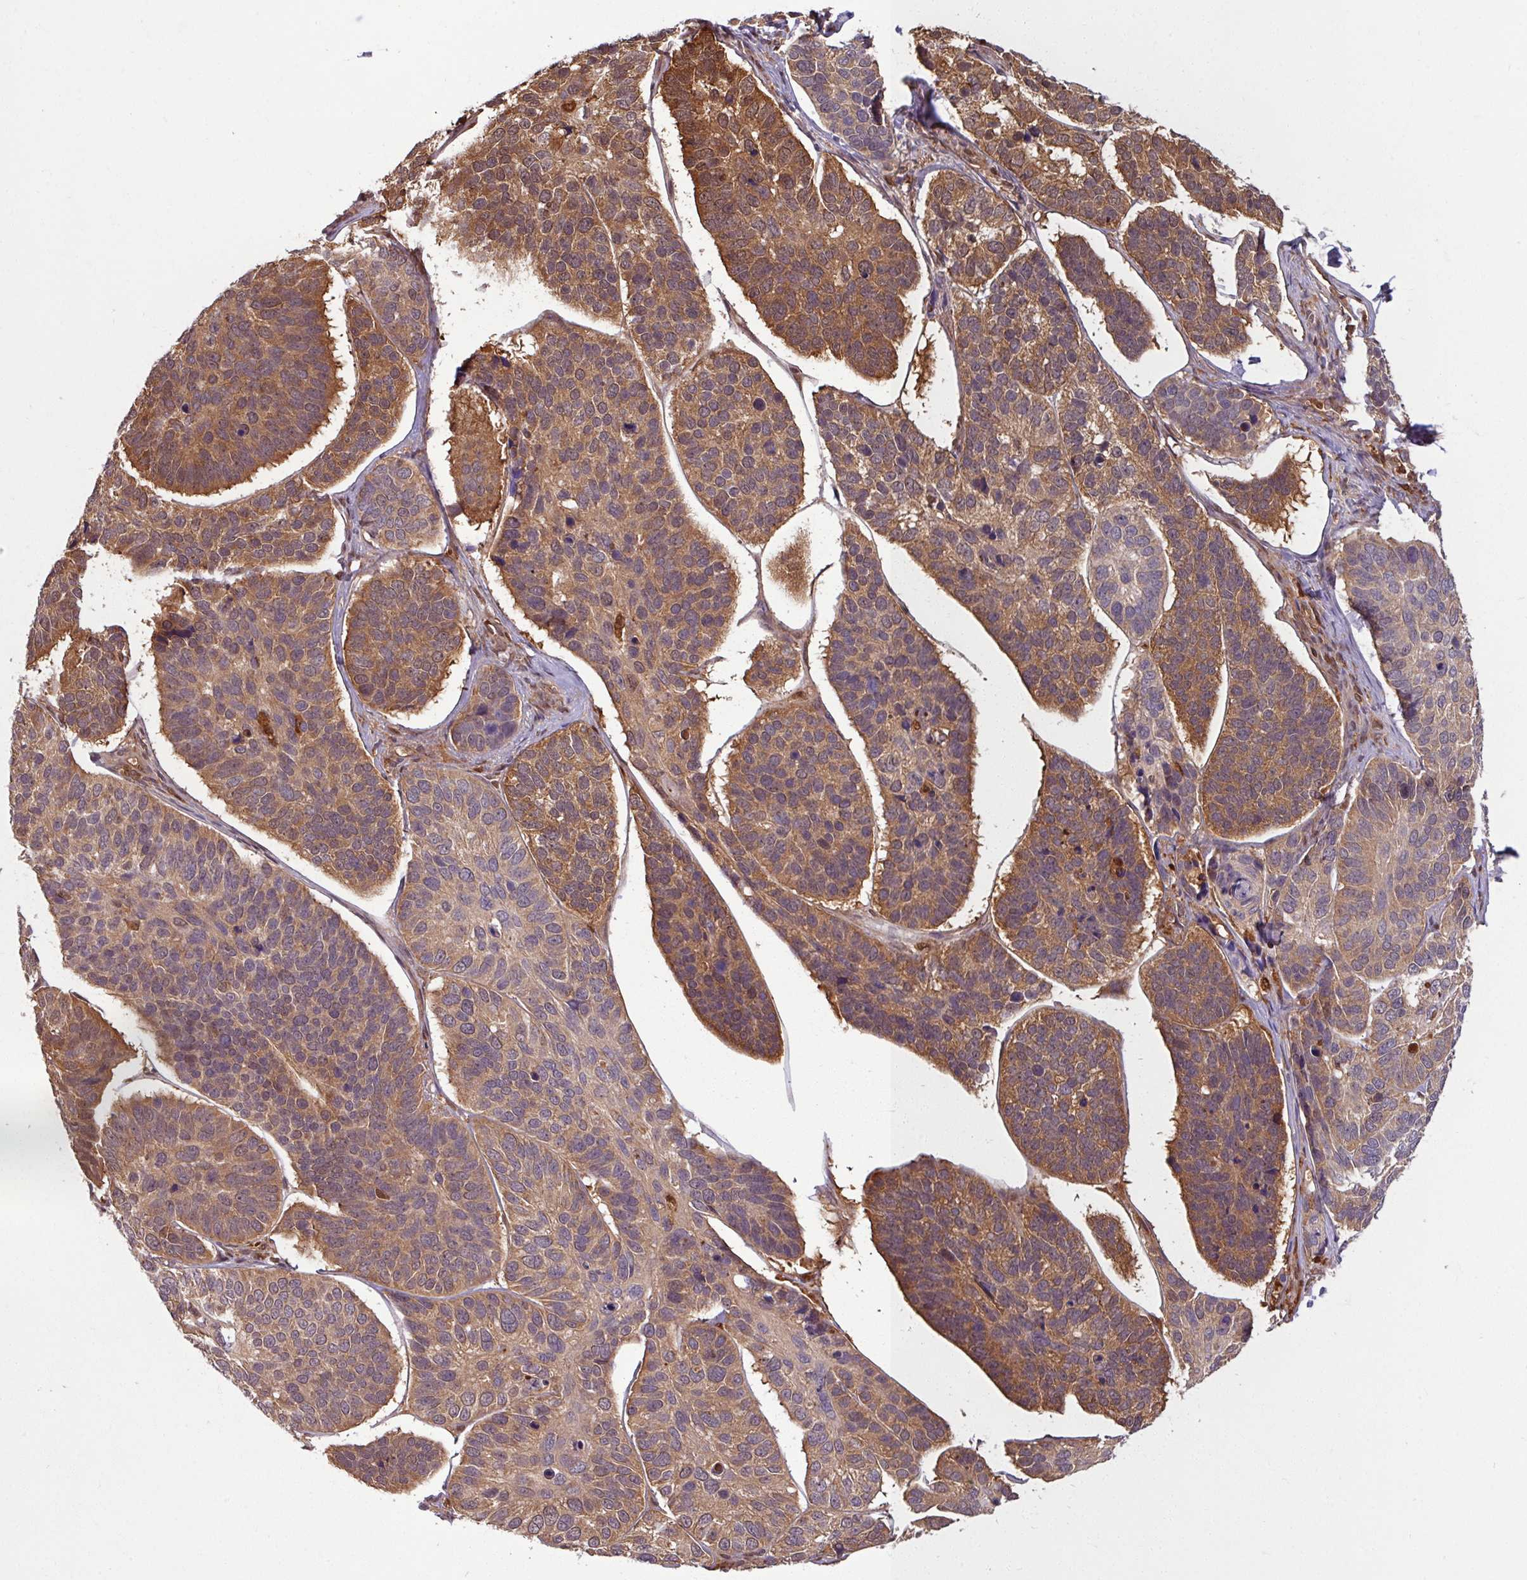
{"staining": {"intensity": "moderate", "quantity": ">75%", "location": "cytoplasmic/membranous"}, "tissue": "skin cancer", "cell_type": "Tumor cells", "image_type": "cancer", "snomed": [{"axis": "morphology", "description": "Basal cell carcinoma"}, {"axis": "topography", "description": "Skin"}], "caption": "Basal cell carcinoma (skin) was stained to show a protein in brown. There is medium levels of moderate cytoplasmic/membranous expression in about >75% of tumor cells.", "gene": "KCTD11", "patient": {"sex": "male", "age": 62}}